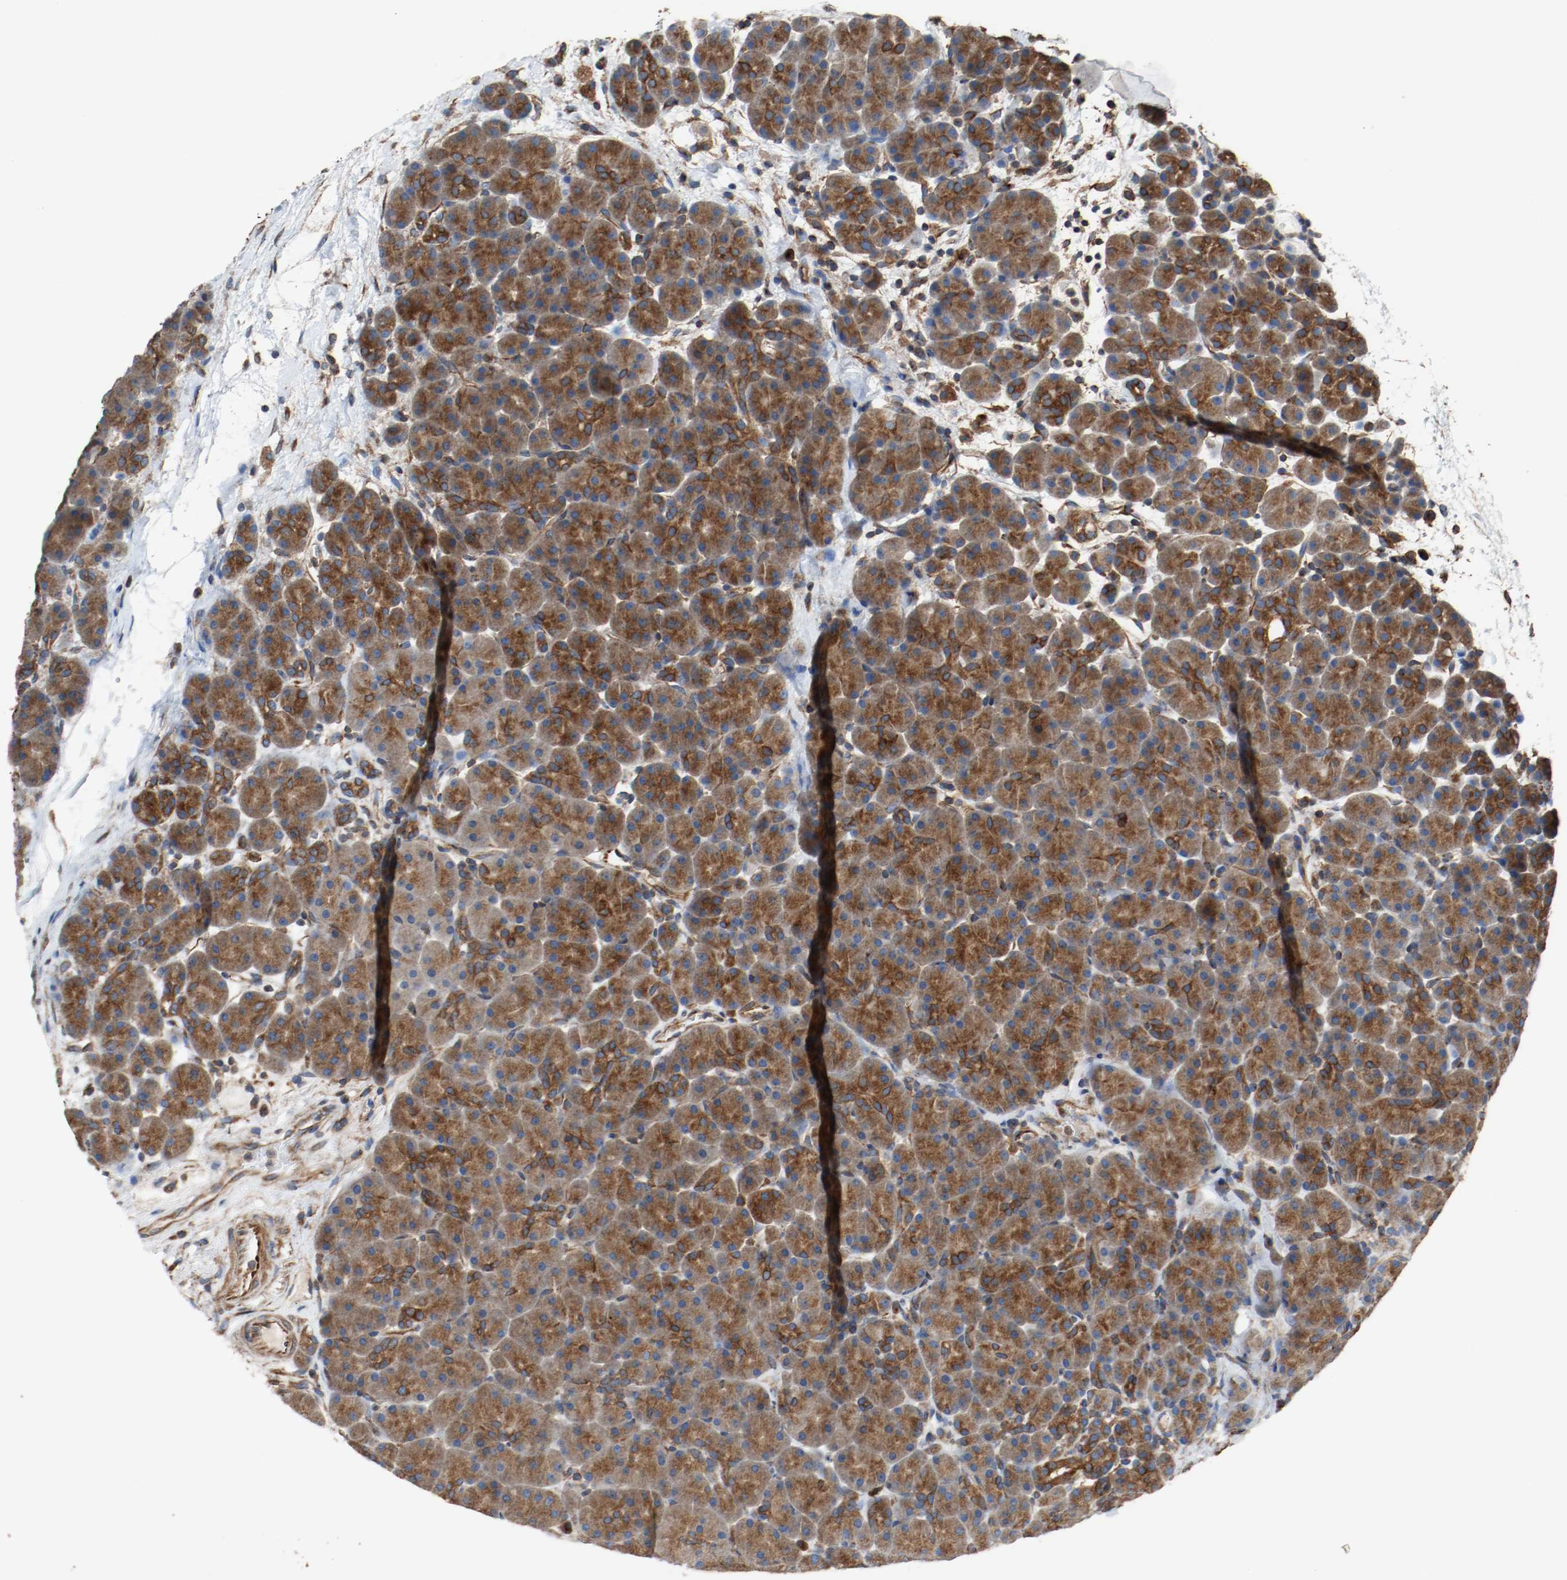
{"staining": {"intensity": "strong", "quantity": ">75%", "location": "cytoplasmic/membranous"}, "tissue": "pancreas", "cell_type": "Exocrine glandular cells", "image_type": "normal", "snomed": [{"axis": "morphology", "description": "Normal tissue, NOS"}, {"axis": "topography", "description": "Pancreas"}], "caption": "DAB immunohistochemical staining of unremarkable pancreas shows strong cytoplasmic/membranous protein staining in about >75% of exocrine glandular cells. (DAB (3,3'-diaminobenzidine) IHC with brightfield microscopy, high magnification).", "gene": "TUBA3D", "patient": {"sex": "male", "age": 66}}